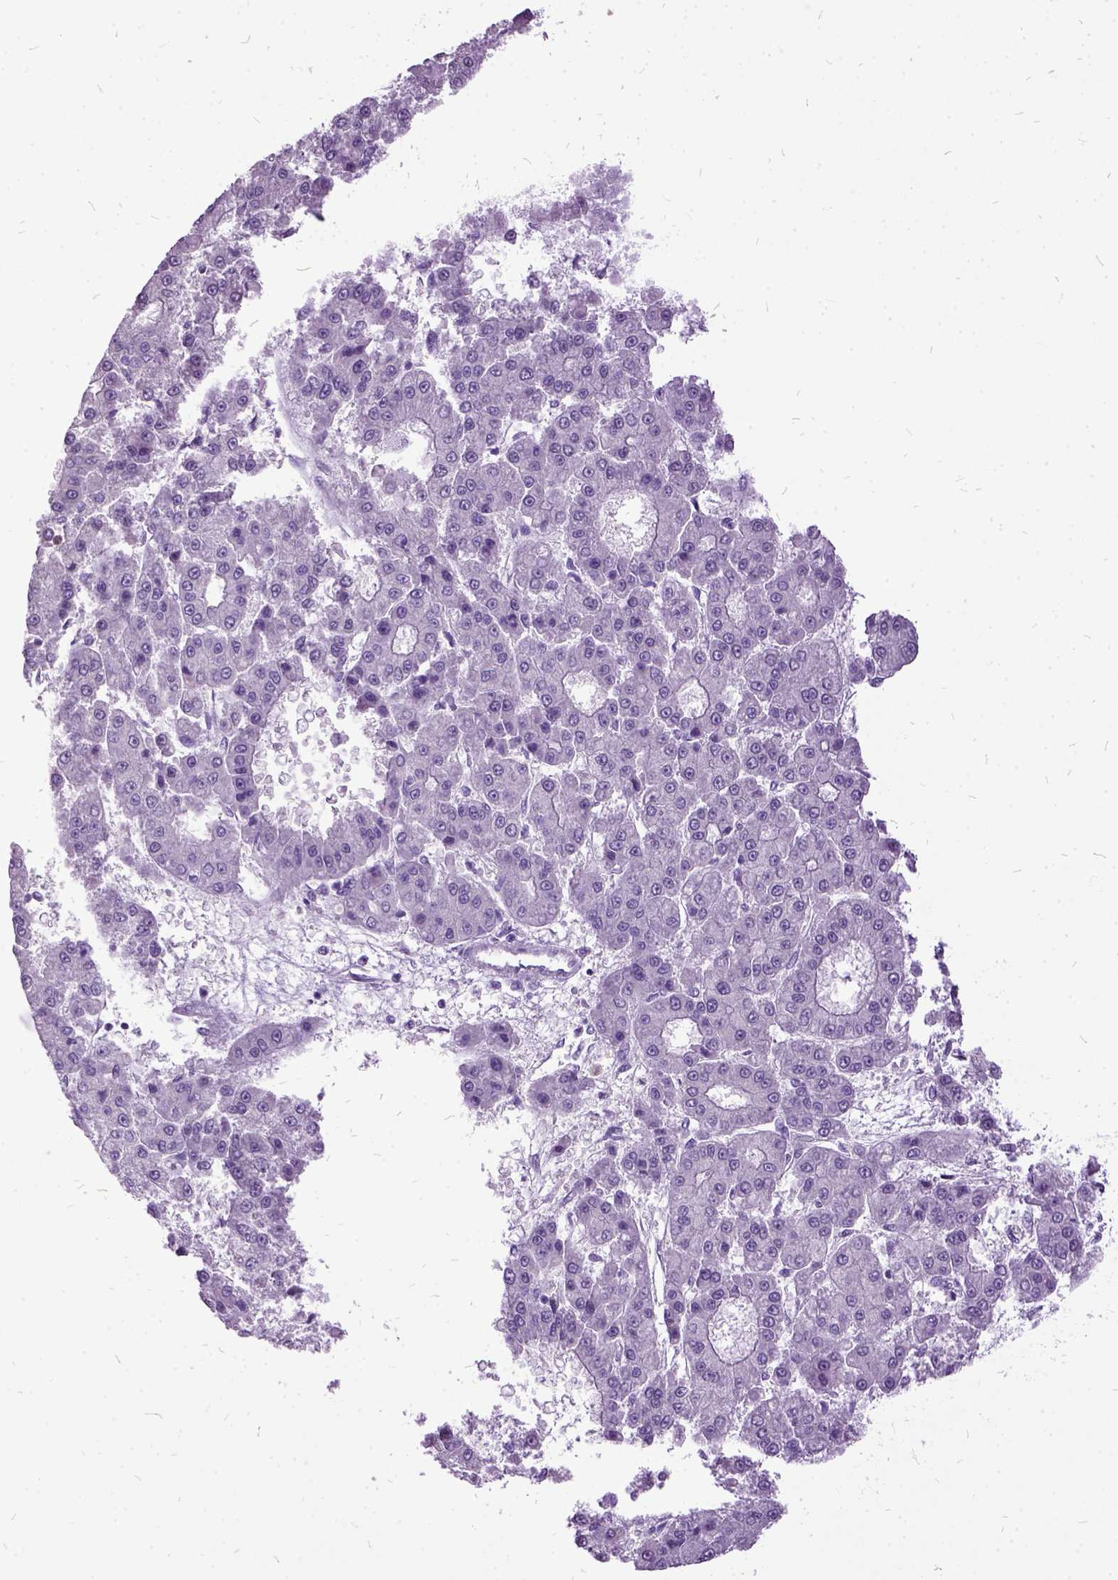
{"staining": {"intensity": "negative", "quantity": "none", "location": "none"}, "tissue": "liver cancer", "cell_type": "Tumor cells", "image_type": "cancer", "snomed": [{"axis": "morphology", "description": "Carcinoma, Hepatocellular, NOS"}, {"axis": "topography", "description": "Liver"}], "caption": "Liver cancer was stained to show a protein in brown. There is no significant staining in tumor cells. (DAB immunohistochemistry (IHC) with hematoxylin counter stain).", "gene": "MME", "patient": {"sex": "male", "age": 70}}